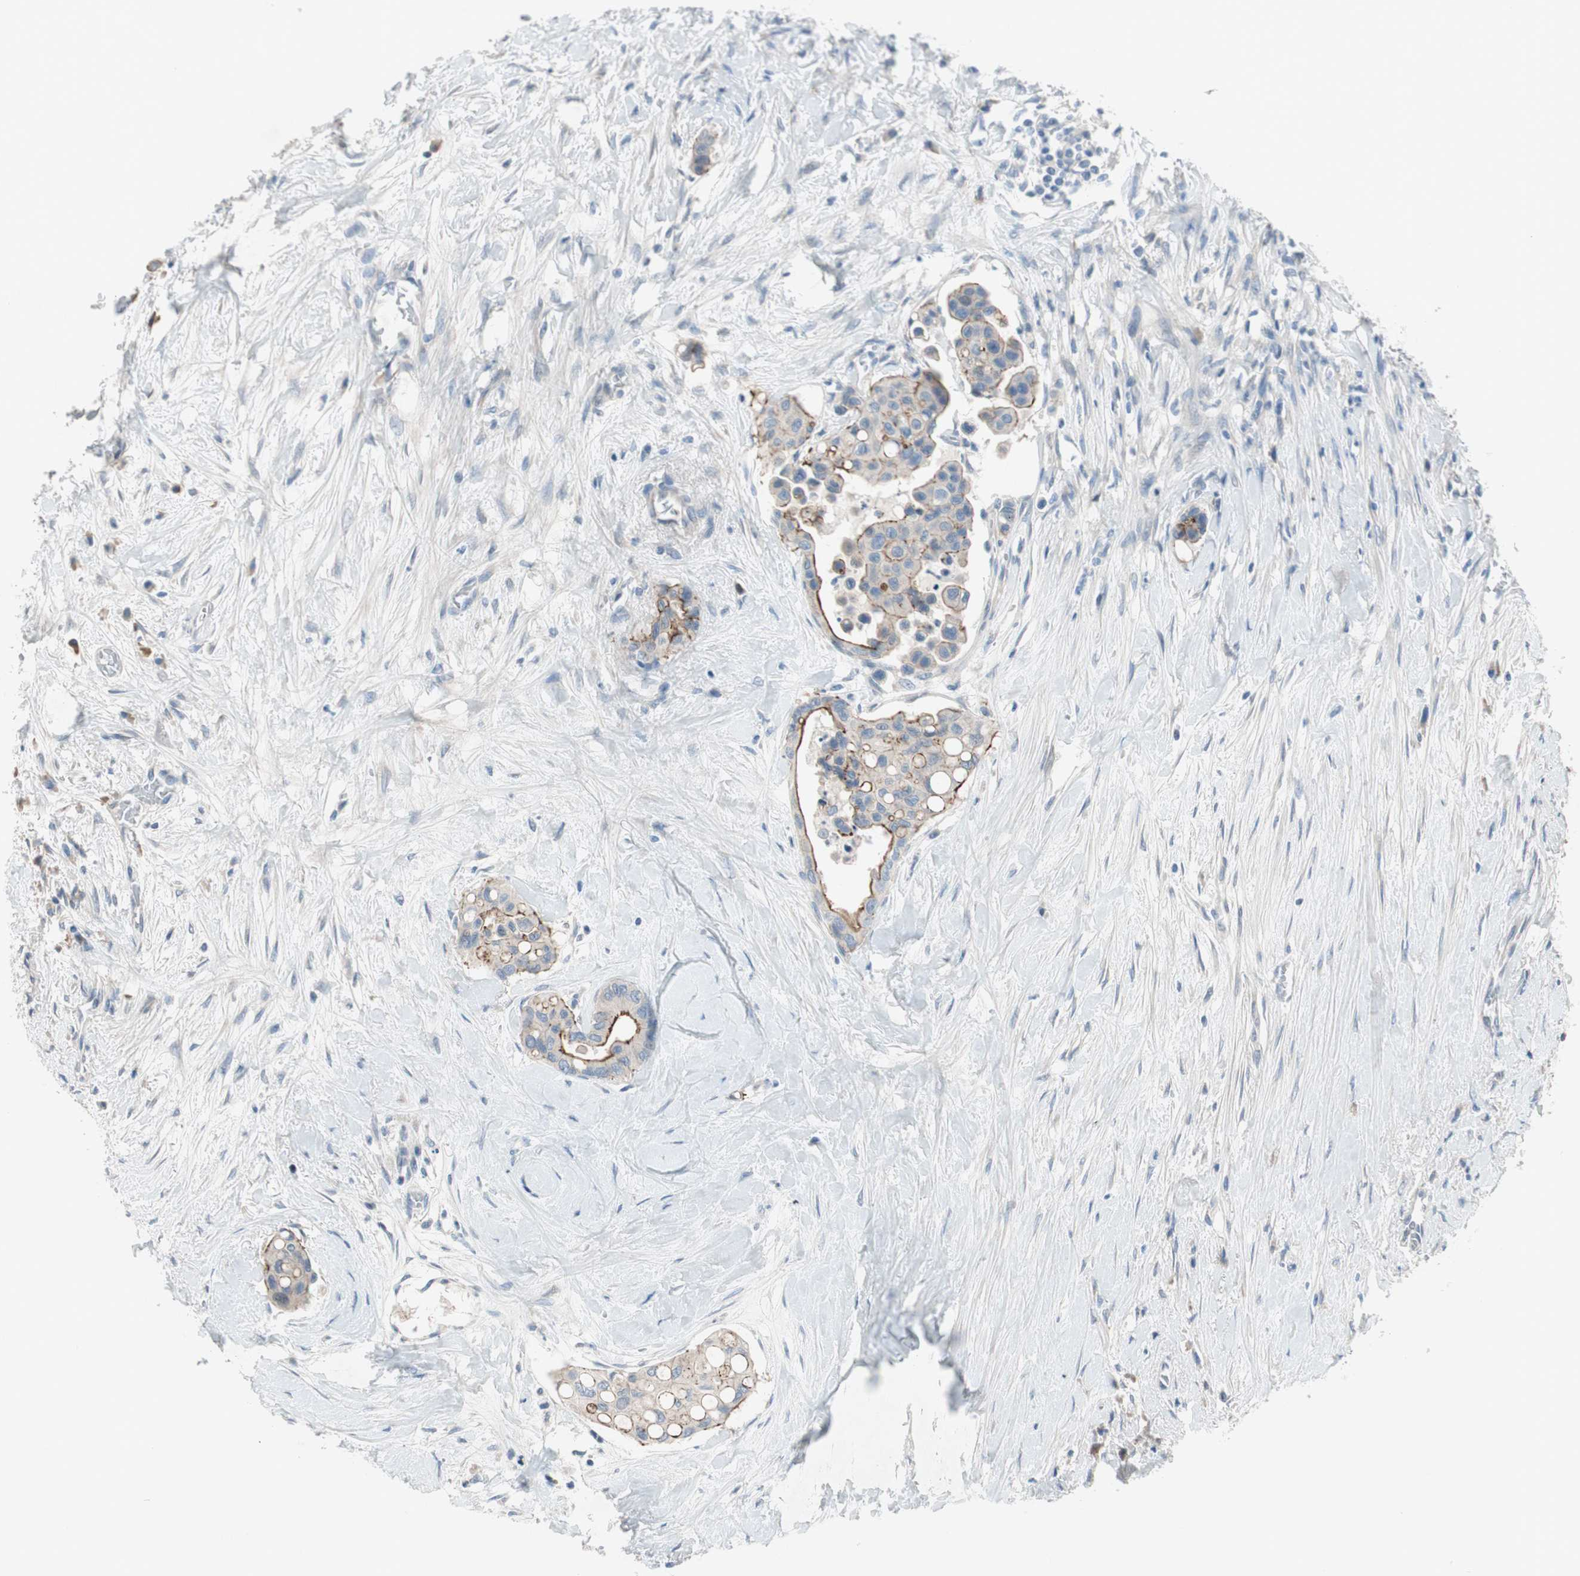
{"staining": {"intensity": "moderate", "quantity": ">75%", "location": "cytoplasmic/membranous"}, "tissue": "colorectal cancer", "cell_type": "Tumor cells", "image_type": "cancer", "snomed": [{"axis": "morphology", "description": "Normal tissue, NOS"}, {"axis": "morphology", "description": "Adenocarcinoma, NOS"}, {"axis": "topography", "description": "Colon"}], "caption": "Moderate cytoplasmic/membranous protein staining is identified in about >75% of tumor cells in colorectal cancer (adenocarcinoma). (Stains: DAB in brown, nuclei in blue, Microscopy: brightfield microscopy at high magnification).", "gene": "PRRG4", "patient": {"sex": "male", "age": 82}}